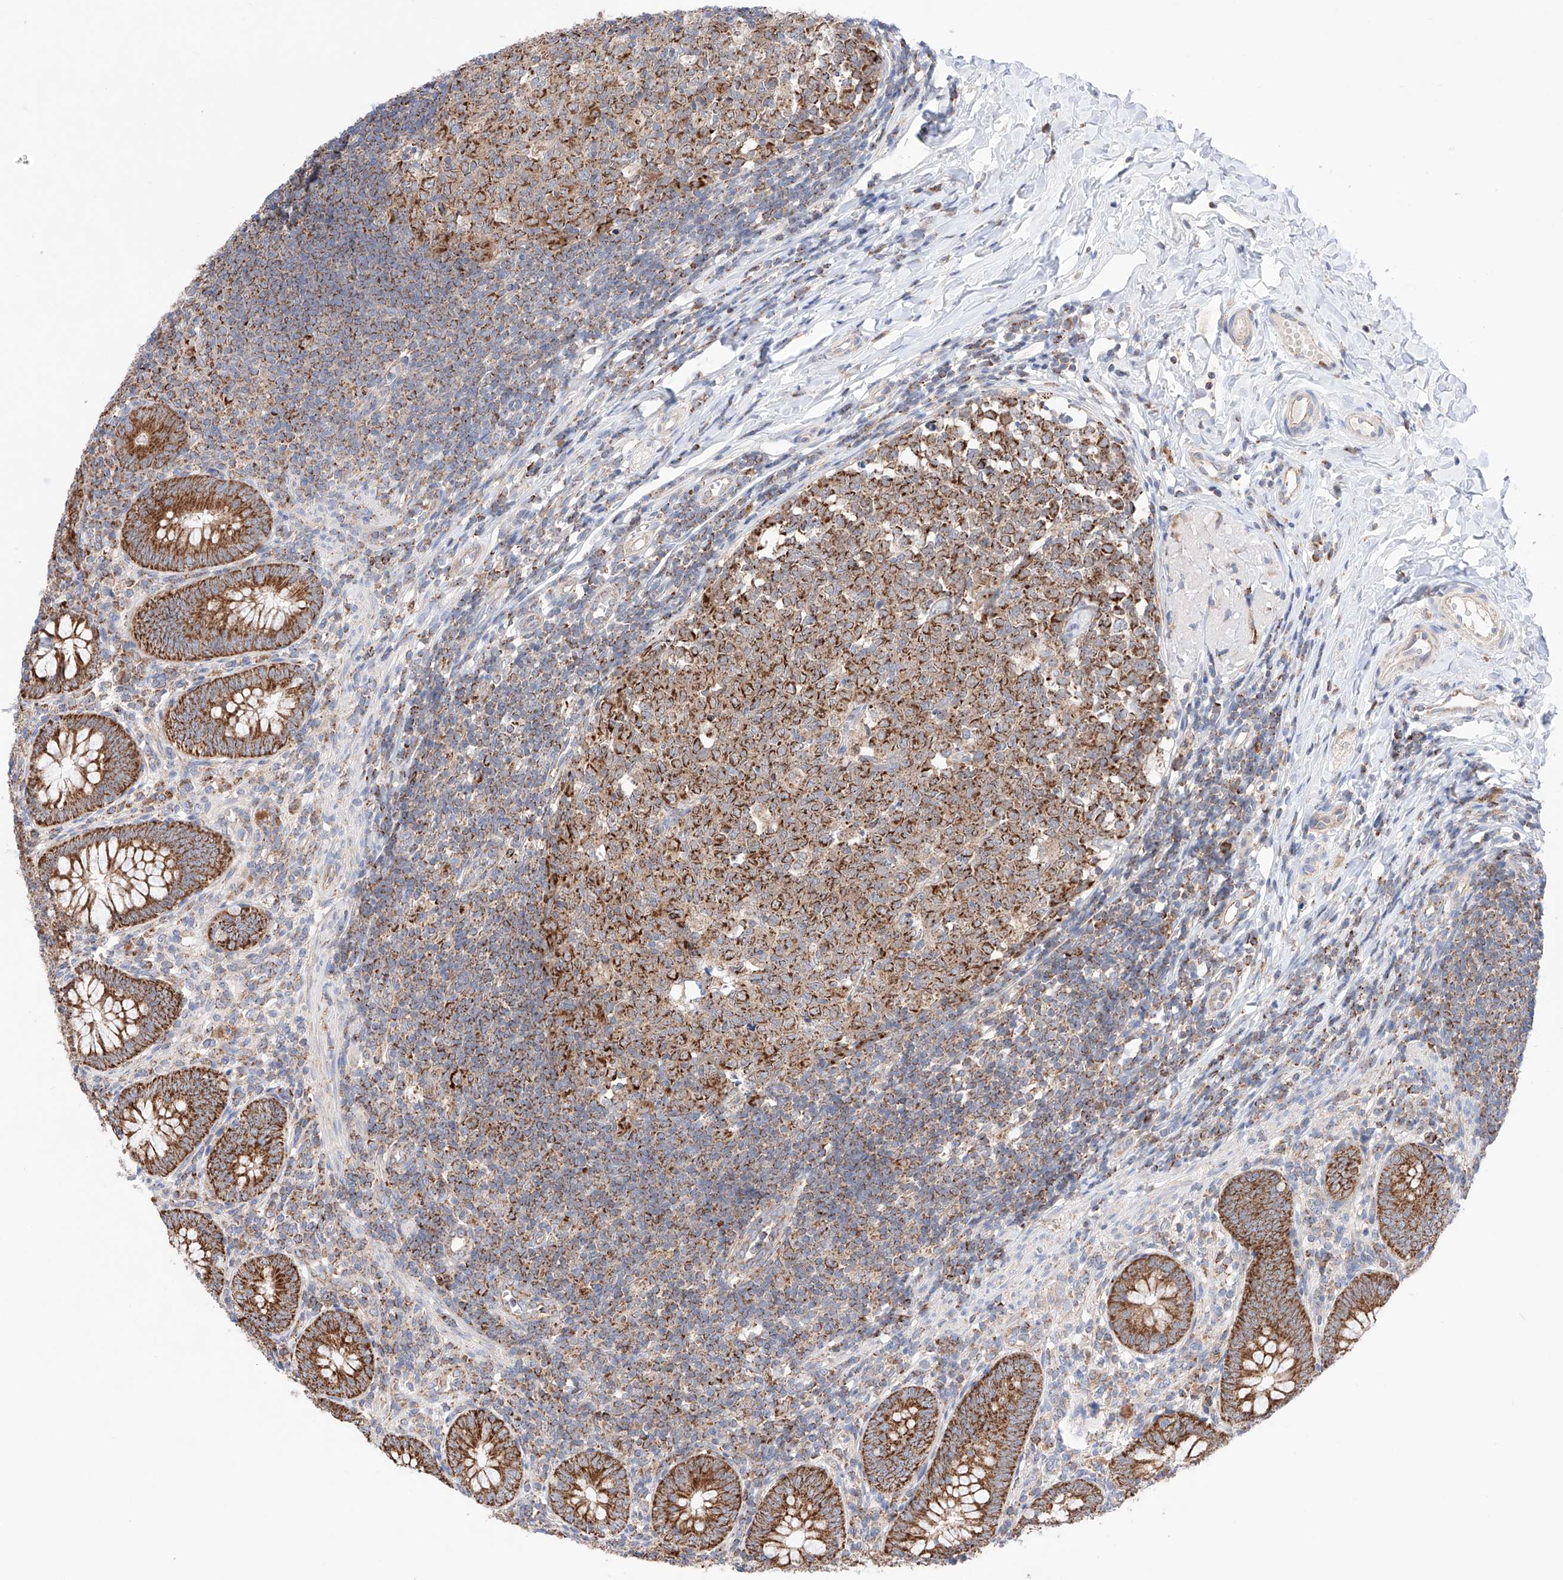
{"staining": {"intensity": "strong", "quantity": ">75%", "location": "cytoplasmic/membranous"}, "tissue": "appendix", "cell_type": "Glandular cells", "image_type": "normal", "snomed": [{"axis": "morphology", "description": "Normal tissue, NOS"}, {"axis": "topography", "description": "Appendix"}], "caption": "Immunohistochemical staining of unremarkable human appendix exhibits >75% levels of strong cytoplasmic/membranous protein positivity in about >75% of glandular cells. (brown staining indicates protein expression, while blue staining denotes nuclei).", "gene": "KTI12", "patient": {"sex": "male", "age": 14}}